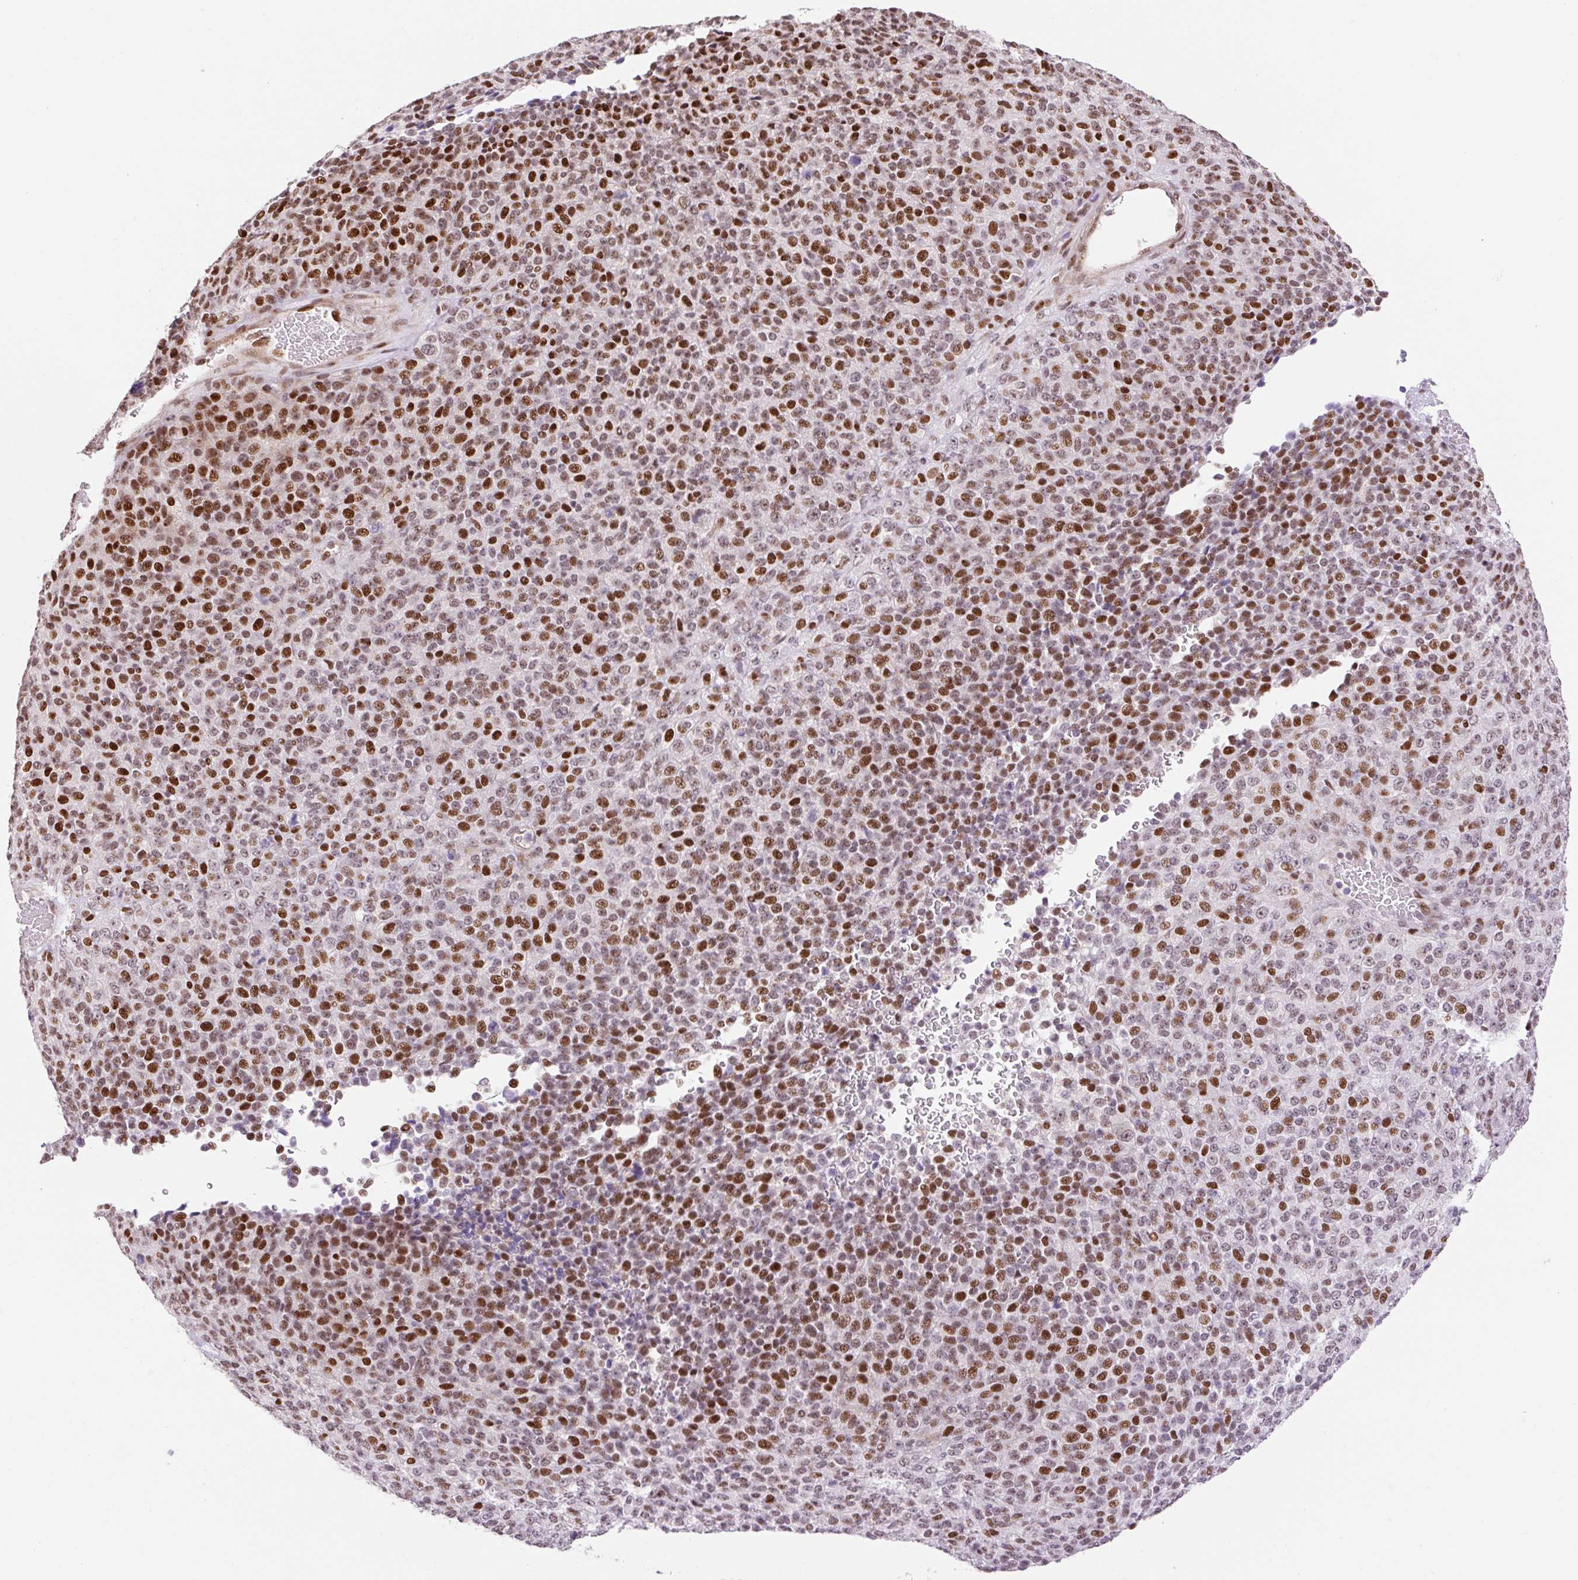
{"staining": {"intensity": "strong", "quantity": "25%-75%", "location": "nuclear"}, "tissue": "melanoma", "cell_type": "Tumor cells", "image_type": "cancer", "snomed": [{"axis": "morphology", "description": "Malignant melanoma, Metastatic site"}, {"axis": "topography", "description": "Brain"}], "caption": "Immunohistochemical staining of human malignant melanoma (metastatic site) exhibits high levels of strong nuclear positivity in approximately 25%-75% of tumor cells.", "gene": "RIPPLY3", "patient": {"sex": "female", "age": 56}}